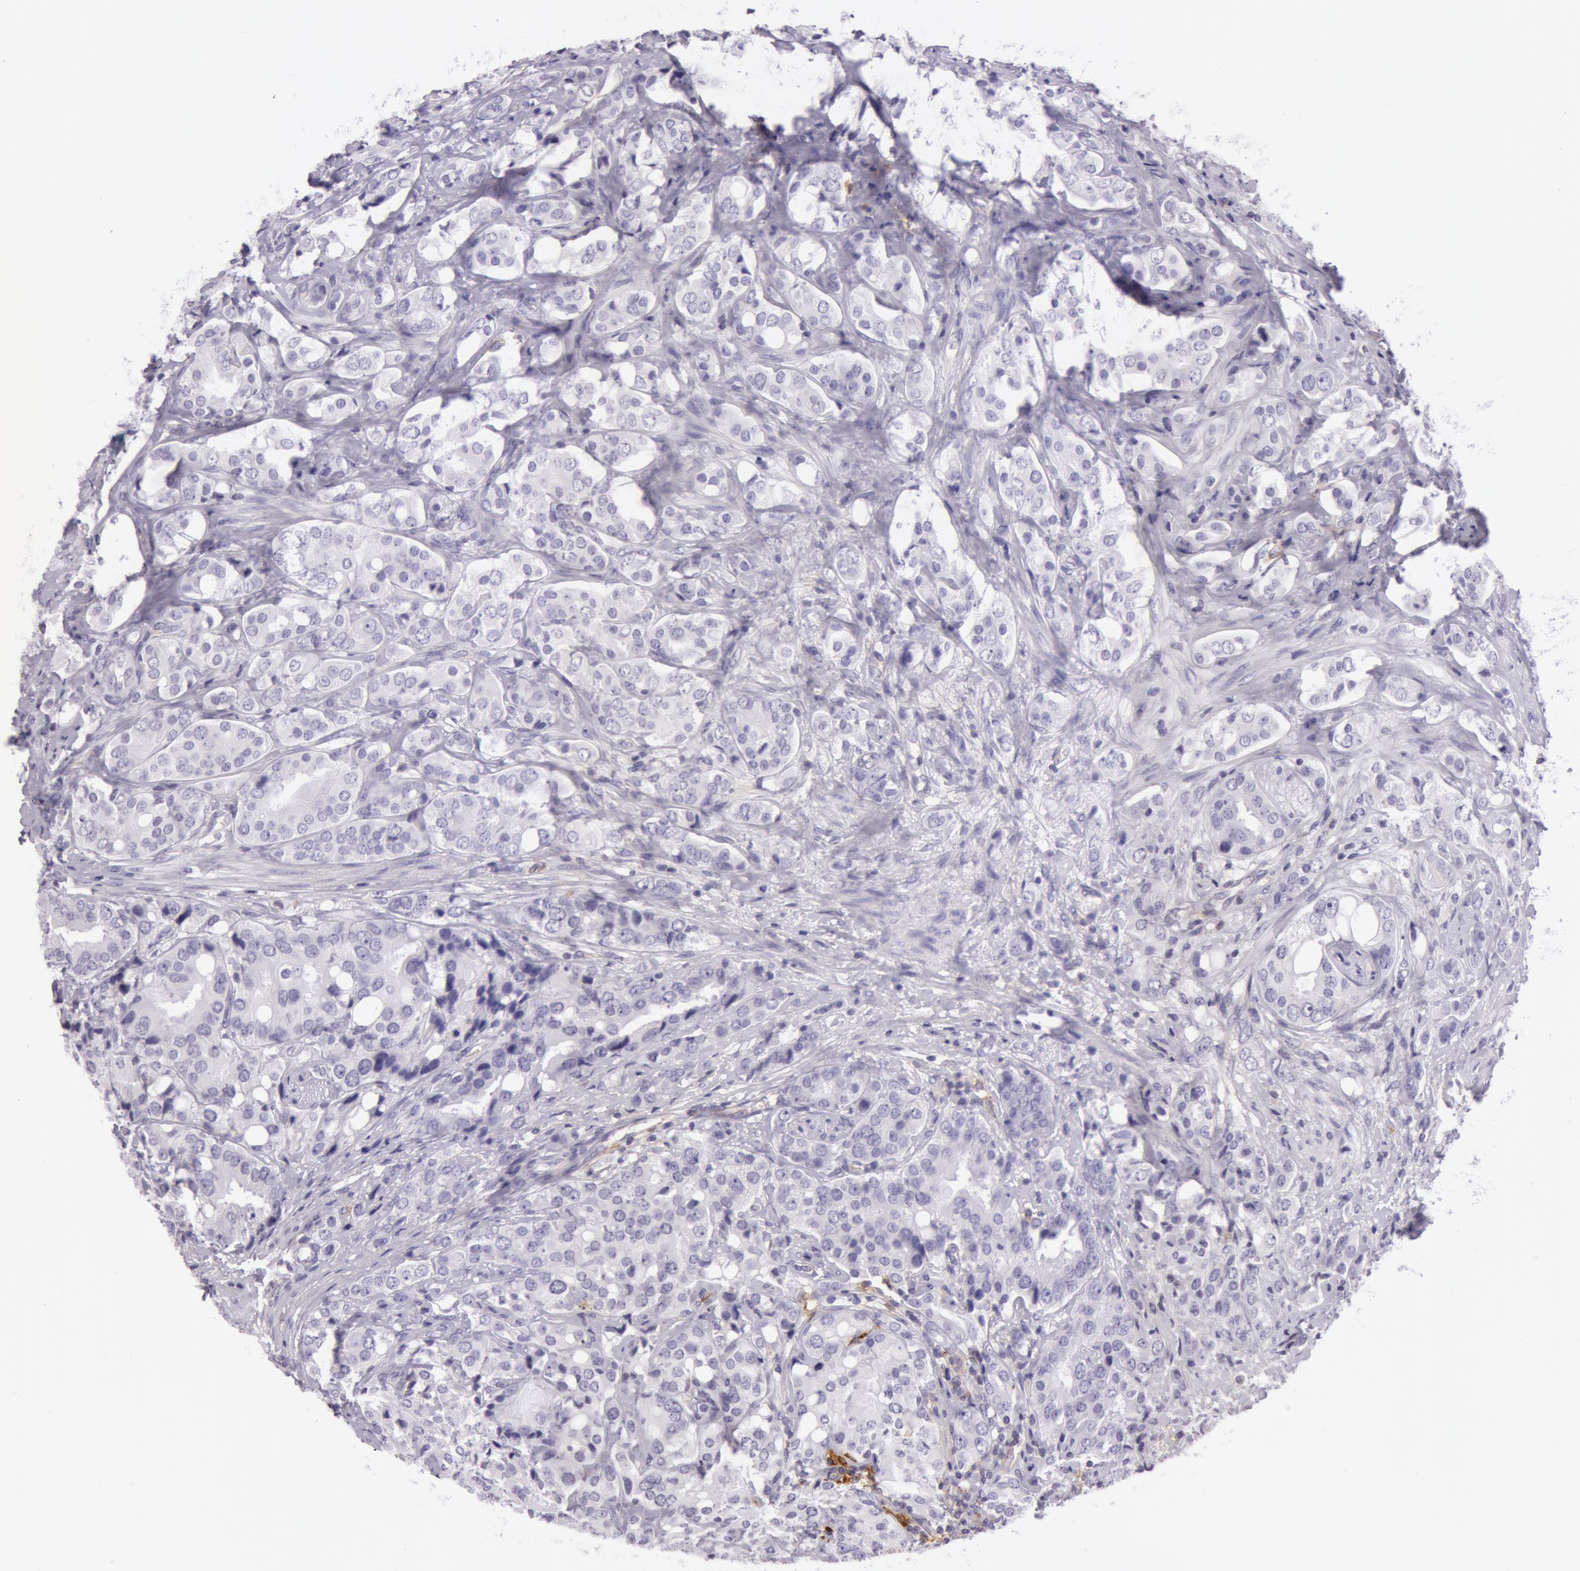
{"staining": {"intensity": "negative", "quantity": "none", "location": "none"}, "tissue": "prostate cancer", "cell_type": "Tumor cells", "image_type": "cancer", "snomed": [{"axis": "morphology", "description": "Adenocarcinoma, High grade"}, {"axis": "topography", "description": "Prostate"}], "caption": "An immunohistochemistry micrograph of prostate cancer (adenocarcinoma (high-grade)) is shown. There is no staining in tumor cells of prostate cancer (adenocarcinoma (high-grade)).", "gene": "LY75", "patient": {"sex": "male", "age": 68}}